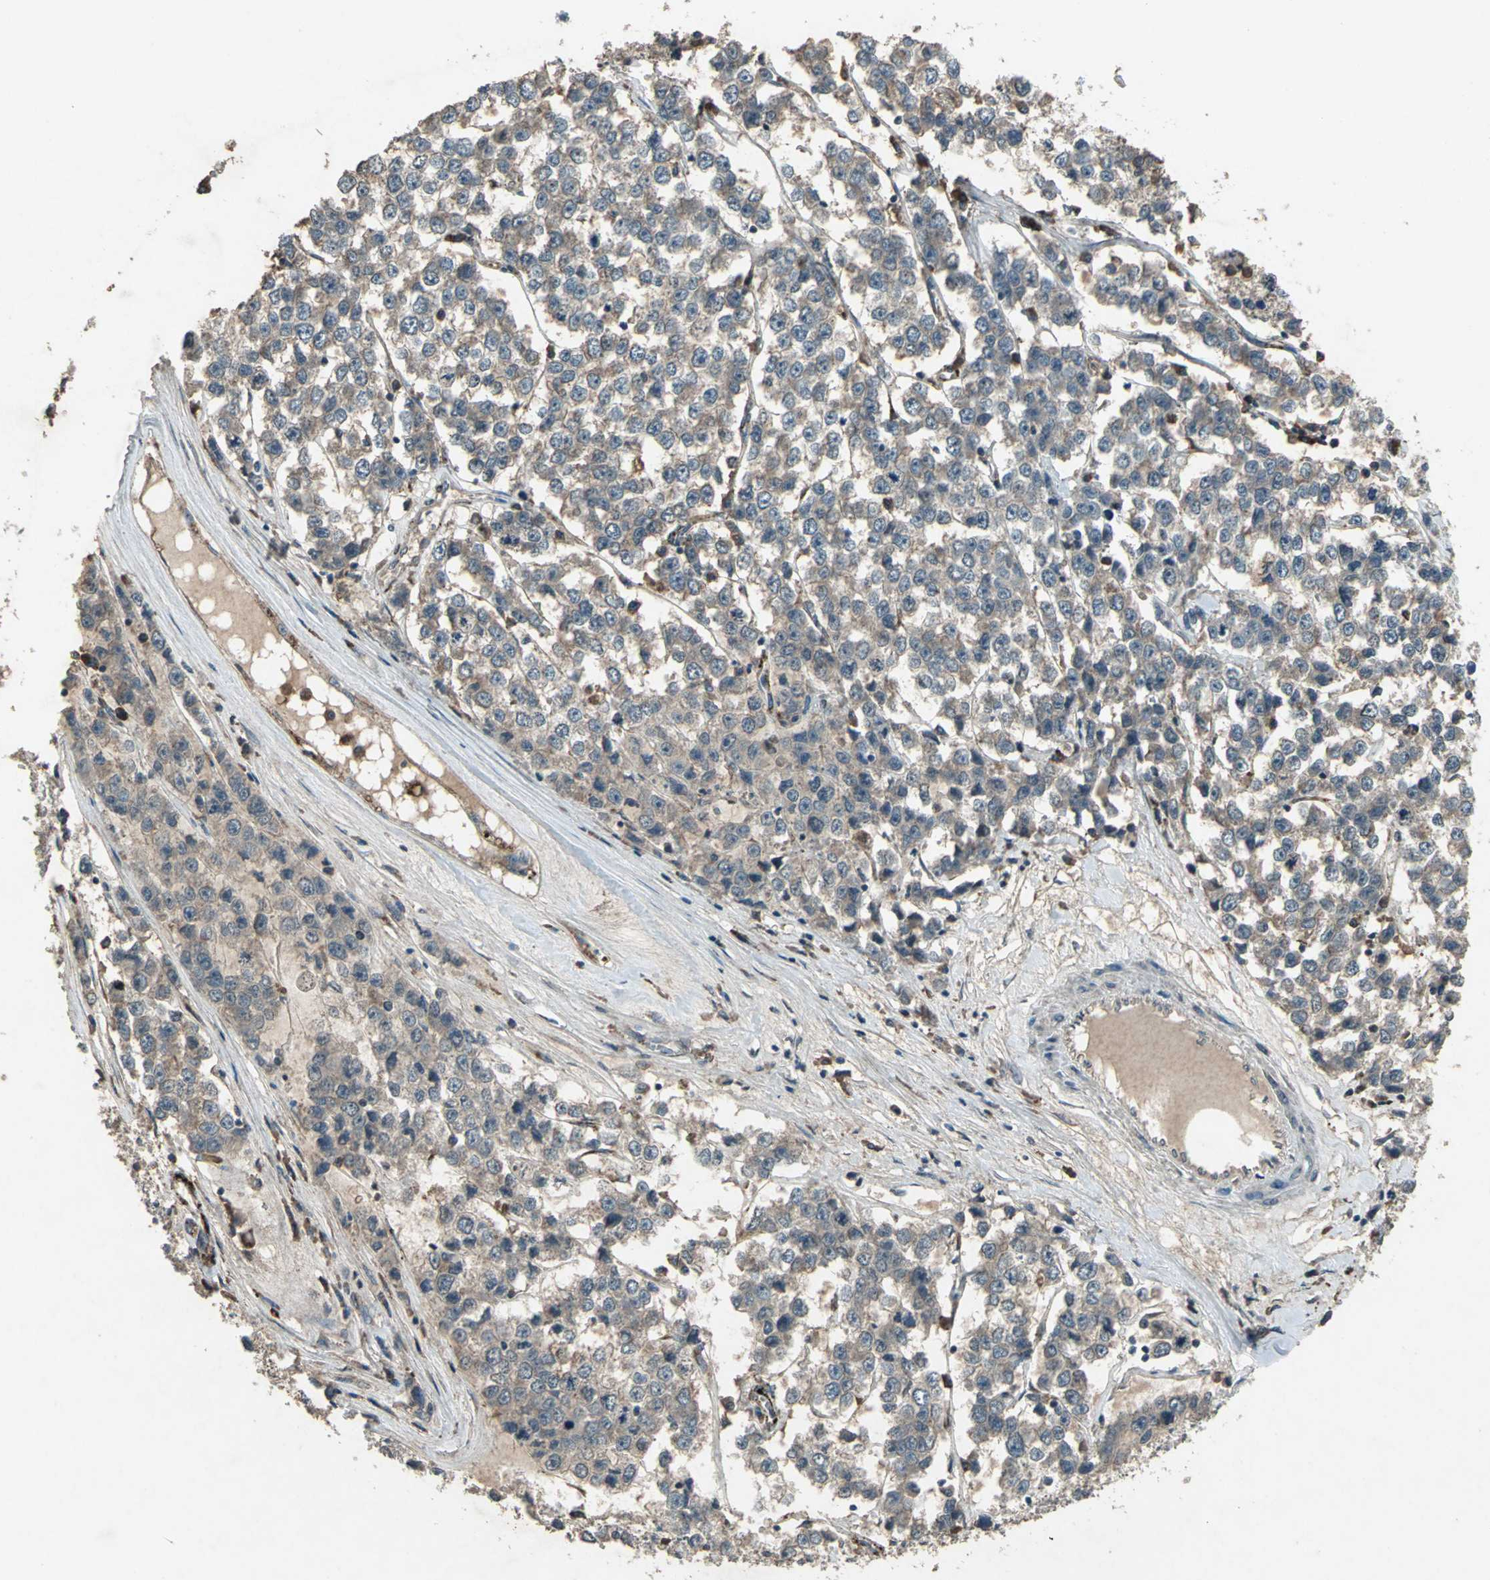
{"staining": {"intensity": "weak", "quantity": ">75%", "location": "cytoplasmic/membranous"}, "tissue": "testis cancer", "cell_type": "Tumor cells", "image_type": "cancer", "snomed": [{"axis": "morphology", "description": "Seminoma, NOS"}, {"axis": "morphology", "description": "Carcinoma, Embryonal, NOS"}, {"axis": "topography", "description": "Testis"}], "caption": "Testis seminoma tissue displays weak cytoplasmic/membranous expression in approximately >75% of tumor cells, visualized by immunohistochemistry. Nuclei are stained in blue.", "gene": "SEPTIN4", "patient": {"sex": "male", "age": 52}}